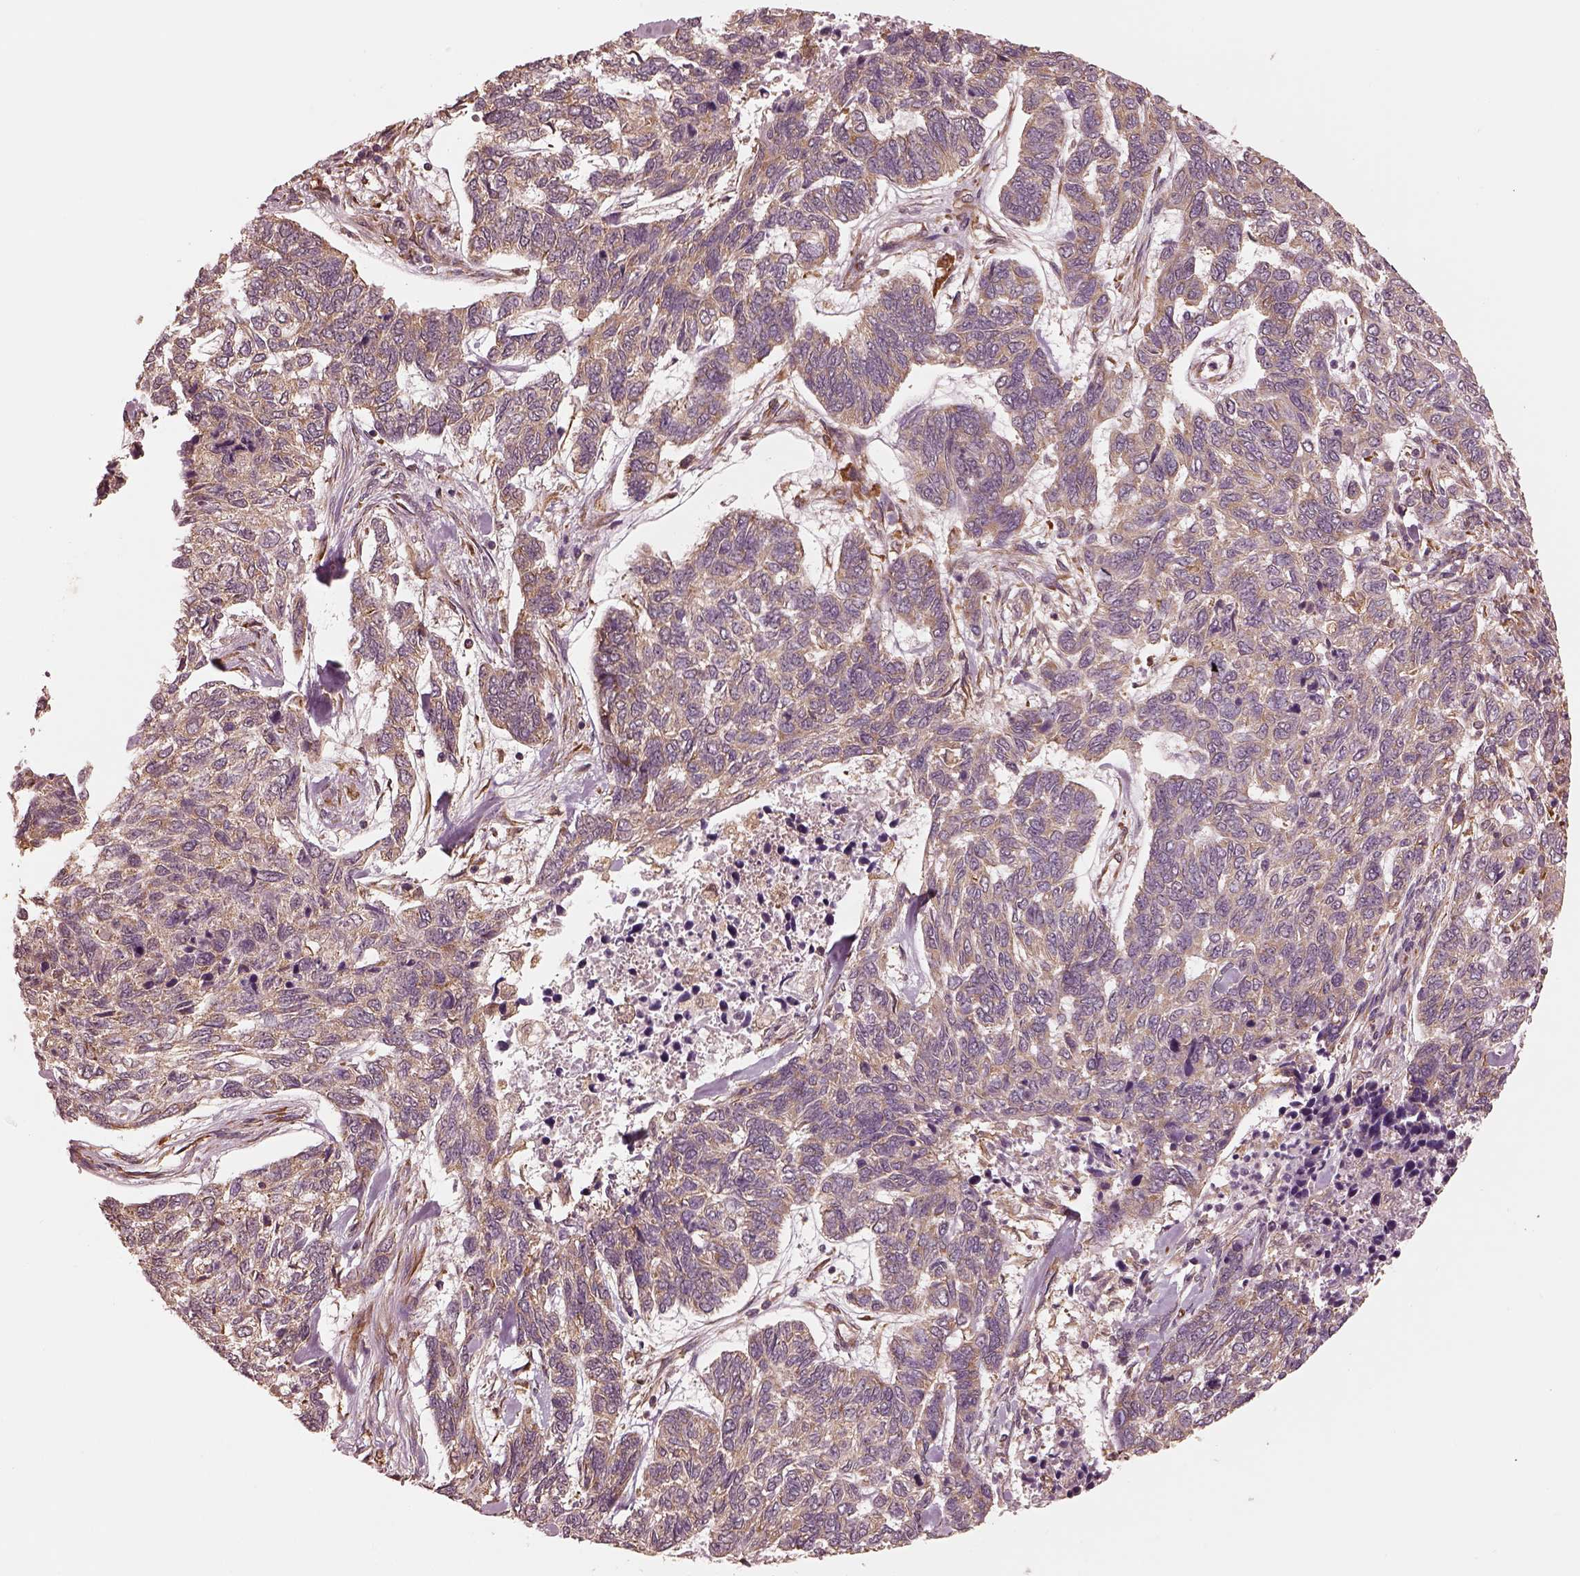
{"staining": {"intensity": "weak", "quantity": "25%-75%", "location": "cytoplasmic/membranous"}, "tissue": "skin cancer", "cell_type": "Tumor cells", "image_type": "cancer", "snomed": [{"axis": "morphology", "description": "Basal cell carcinoma"}, {"axis": "topography", "description": "Skin"}], "caption": "High-power microscopy captured an immunohistochemistry histopathology image of skin cancer, revealing weak cytoplasmic/membranous staining in approximately 25%-75% of tumor cells.", "gene": "RPS5", "patient": {"sex": "female", "age": 65}}